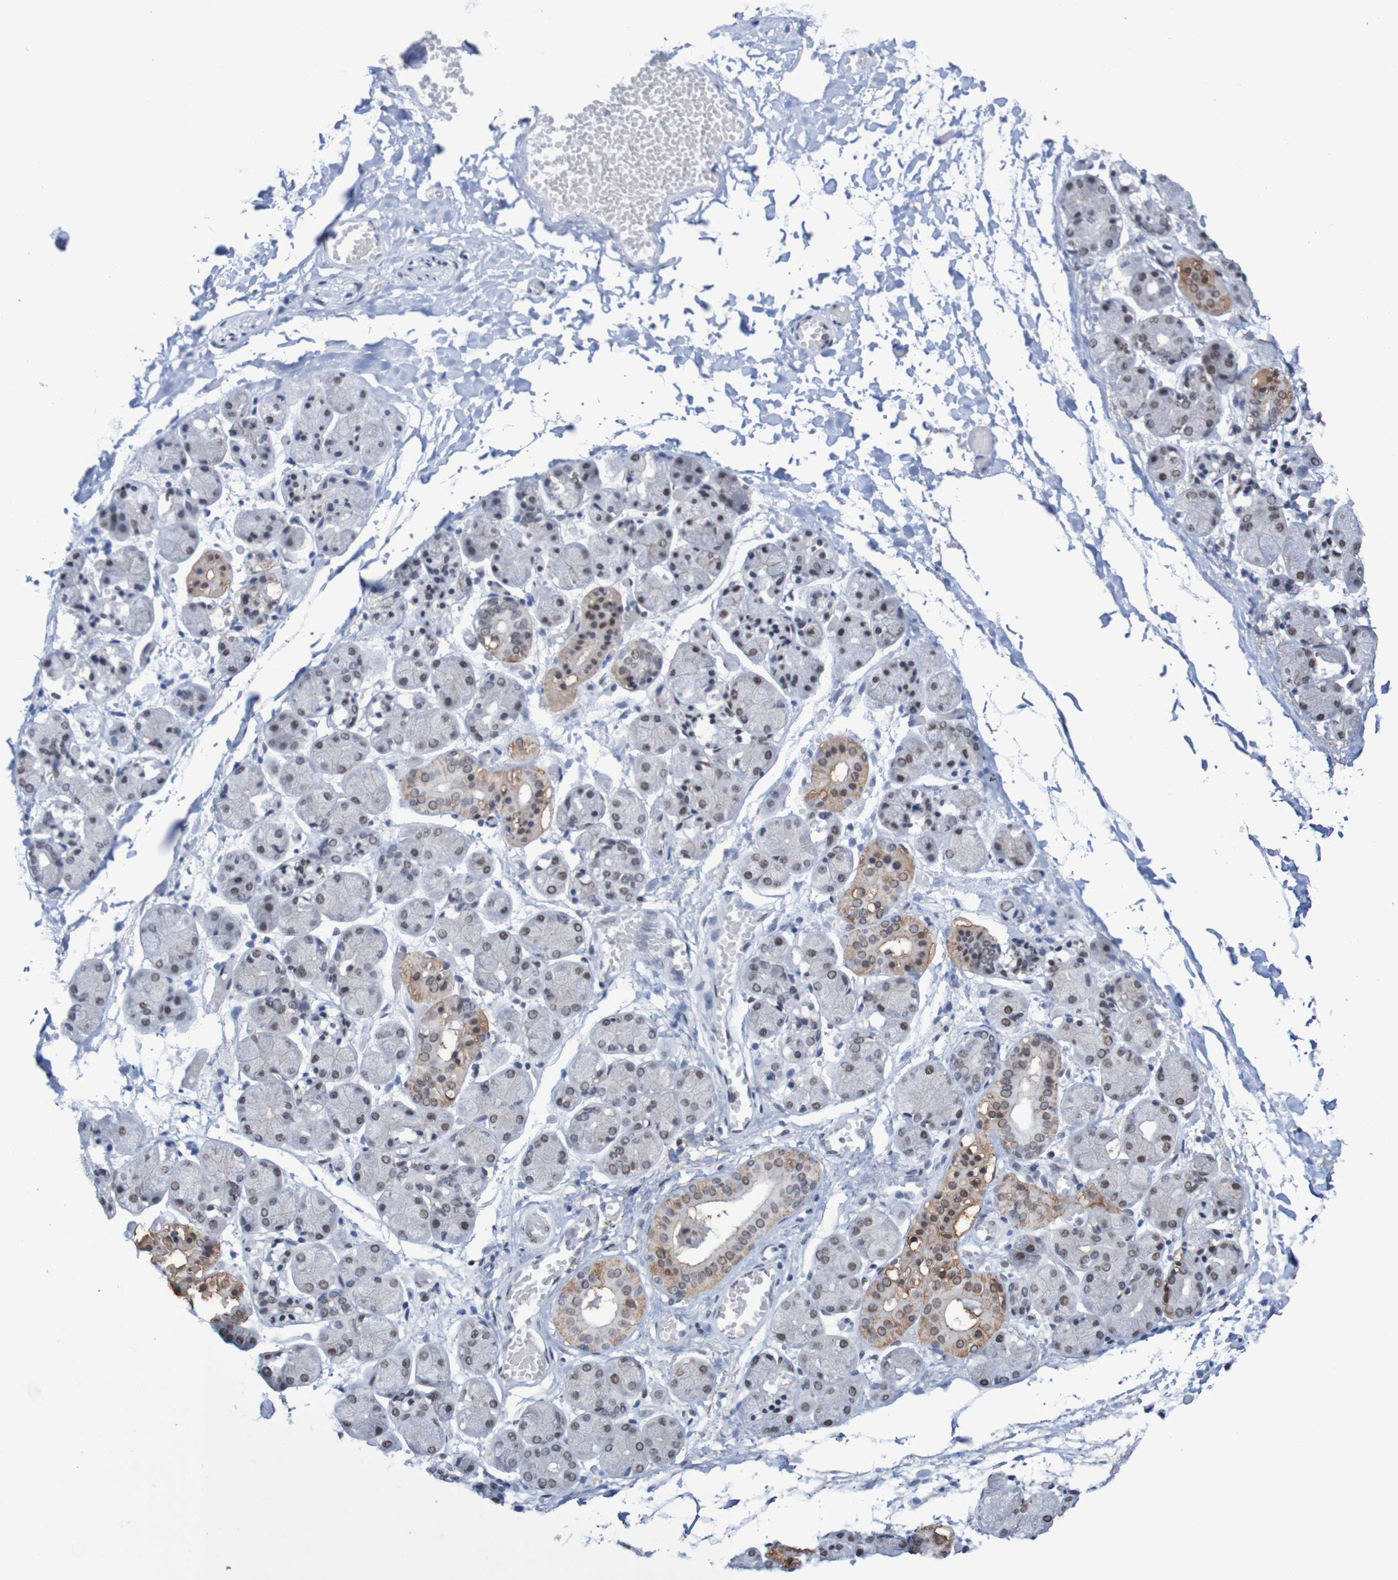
{"staining": {"intensity": "weak", "quantity": "25%-75%", "location": "cytoplasmic/membranous,nuclear"}, "tissue": "salivary gland", "cell_type": "Glandular cells", "image_type": "normal", "snomed": [{"axis": "morphology", "description": "Normal tissue, NOS"}, {"axis": "topography", "description": "Salivary gland"}], "caption": "Protein expression by IHC reveals weak cytoplasmic/membranous,nuclear expression in approximately 25%-75% of glandular cells in benign salivary gland. (DAB IHC with brightfield microscopy, high magnification).", "gene": "MRTFB", "patient": {"sex": "female", "age": 24}}